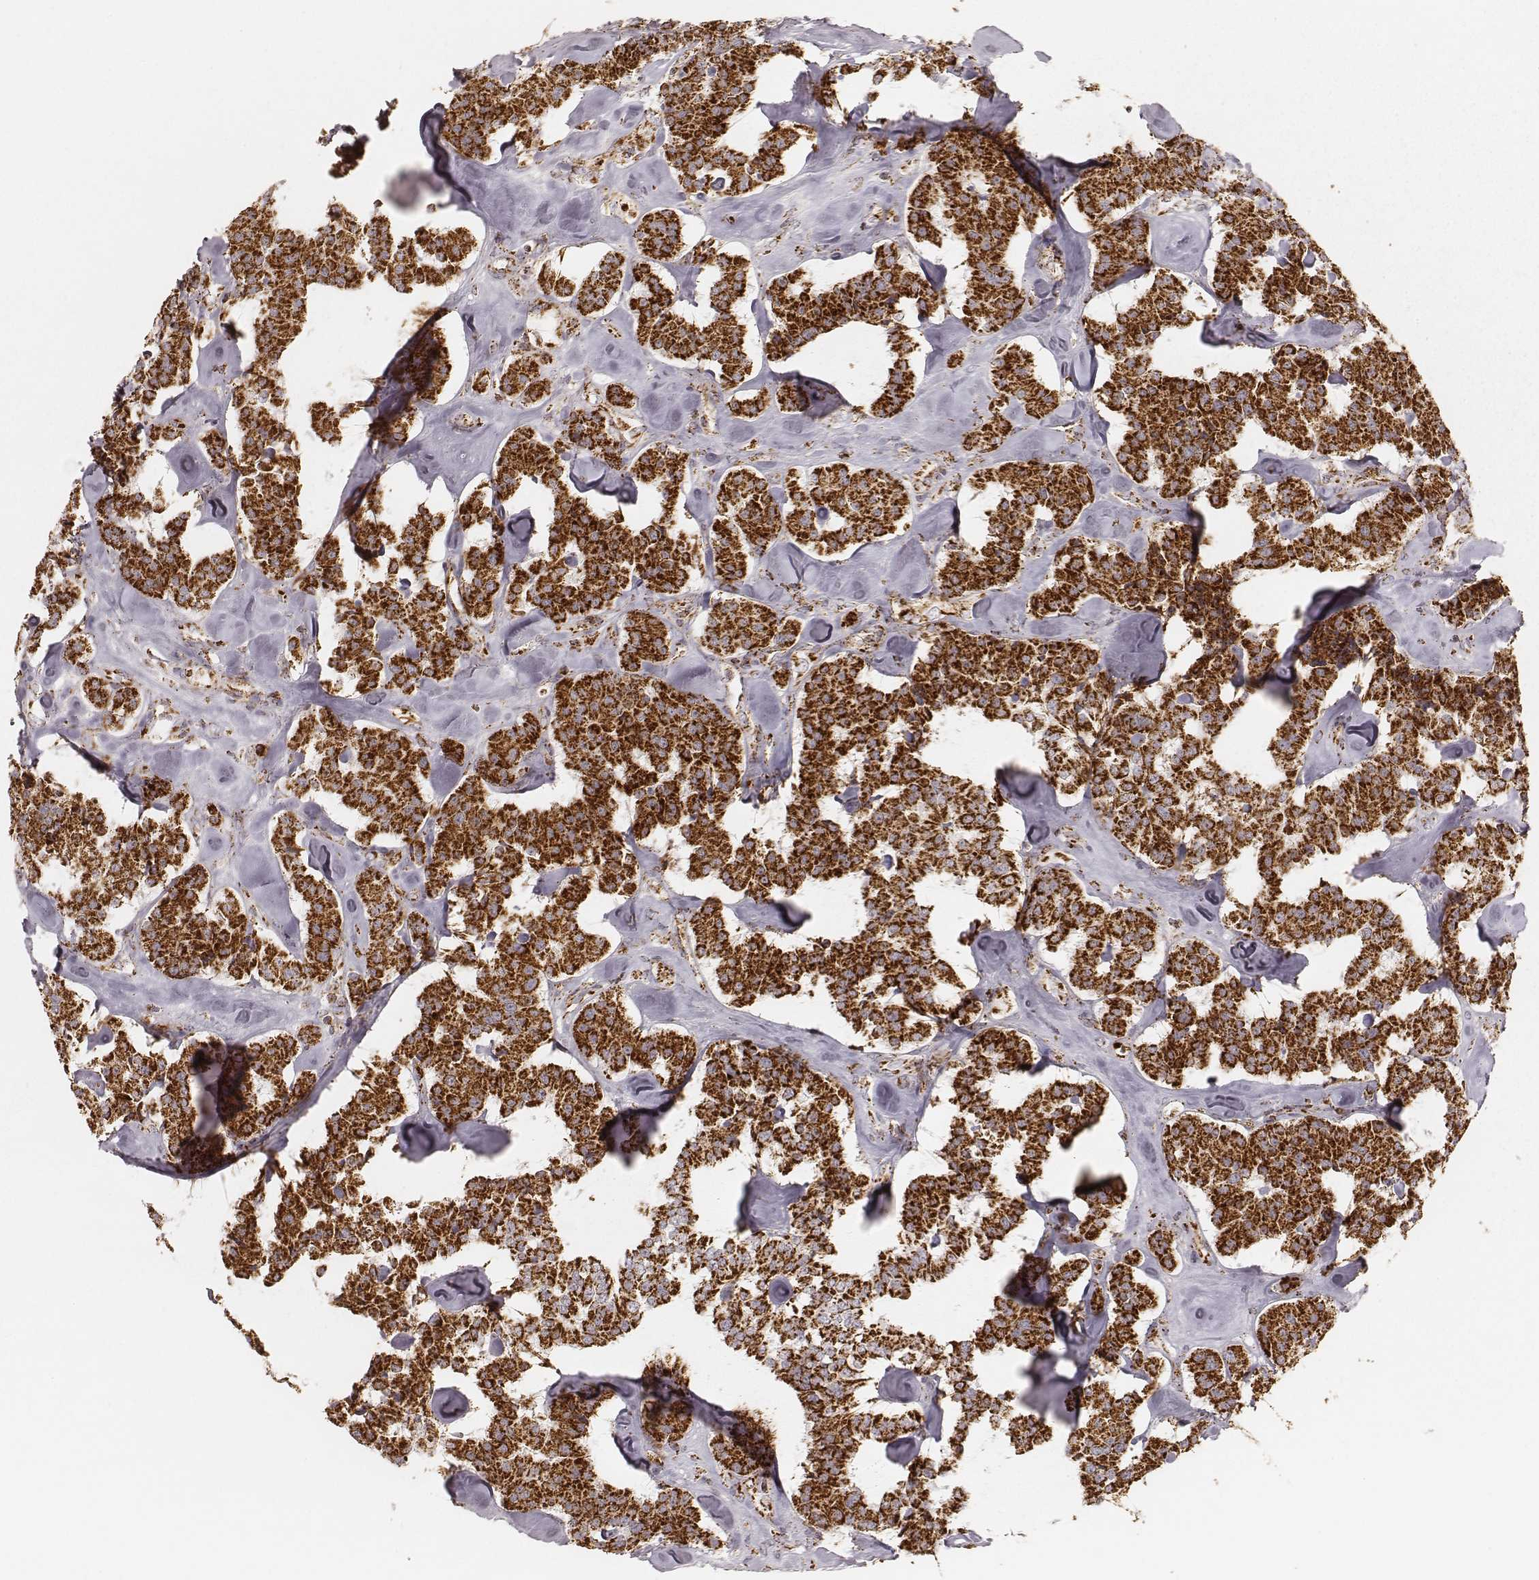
{"staining": {"intensity": "strong", "quantity": ">75%", "location": "cytoplasmic/membranous"}, "tissue": "carcinoid", "cell_type": "Tumor cells", "image_type": "cancer", "snomed": [{"axis": "morphology", "description": "Carcinoid, malignant, NOS"}, {"axis": "topography", "description": "Pancreas"}], "caption": "DAB immunohistochemical staining of malignant carcinoid shows strong cytoplasmic/membranous protein expression in about >75% of tumor cells.", "gene": "CS", "patient": {"sex": "male", "age": 41}}